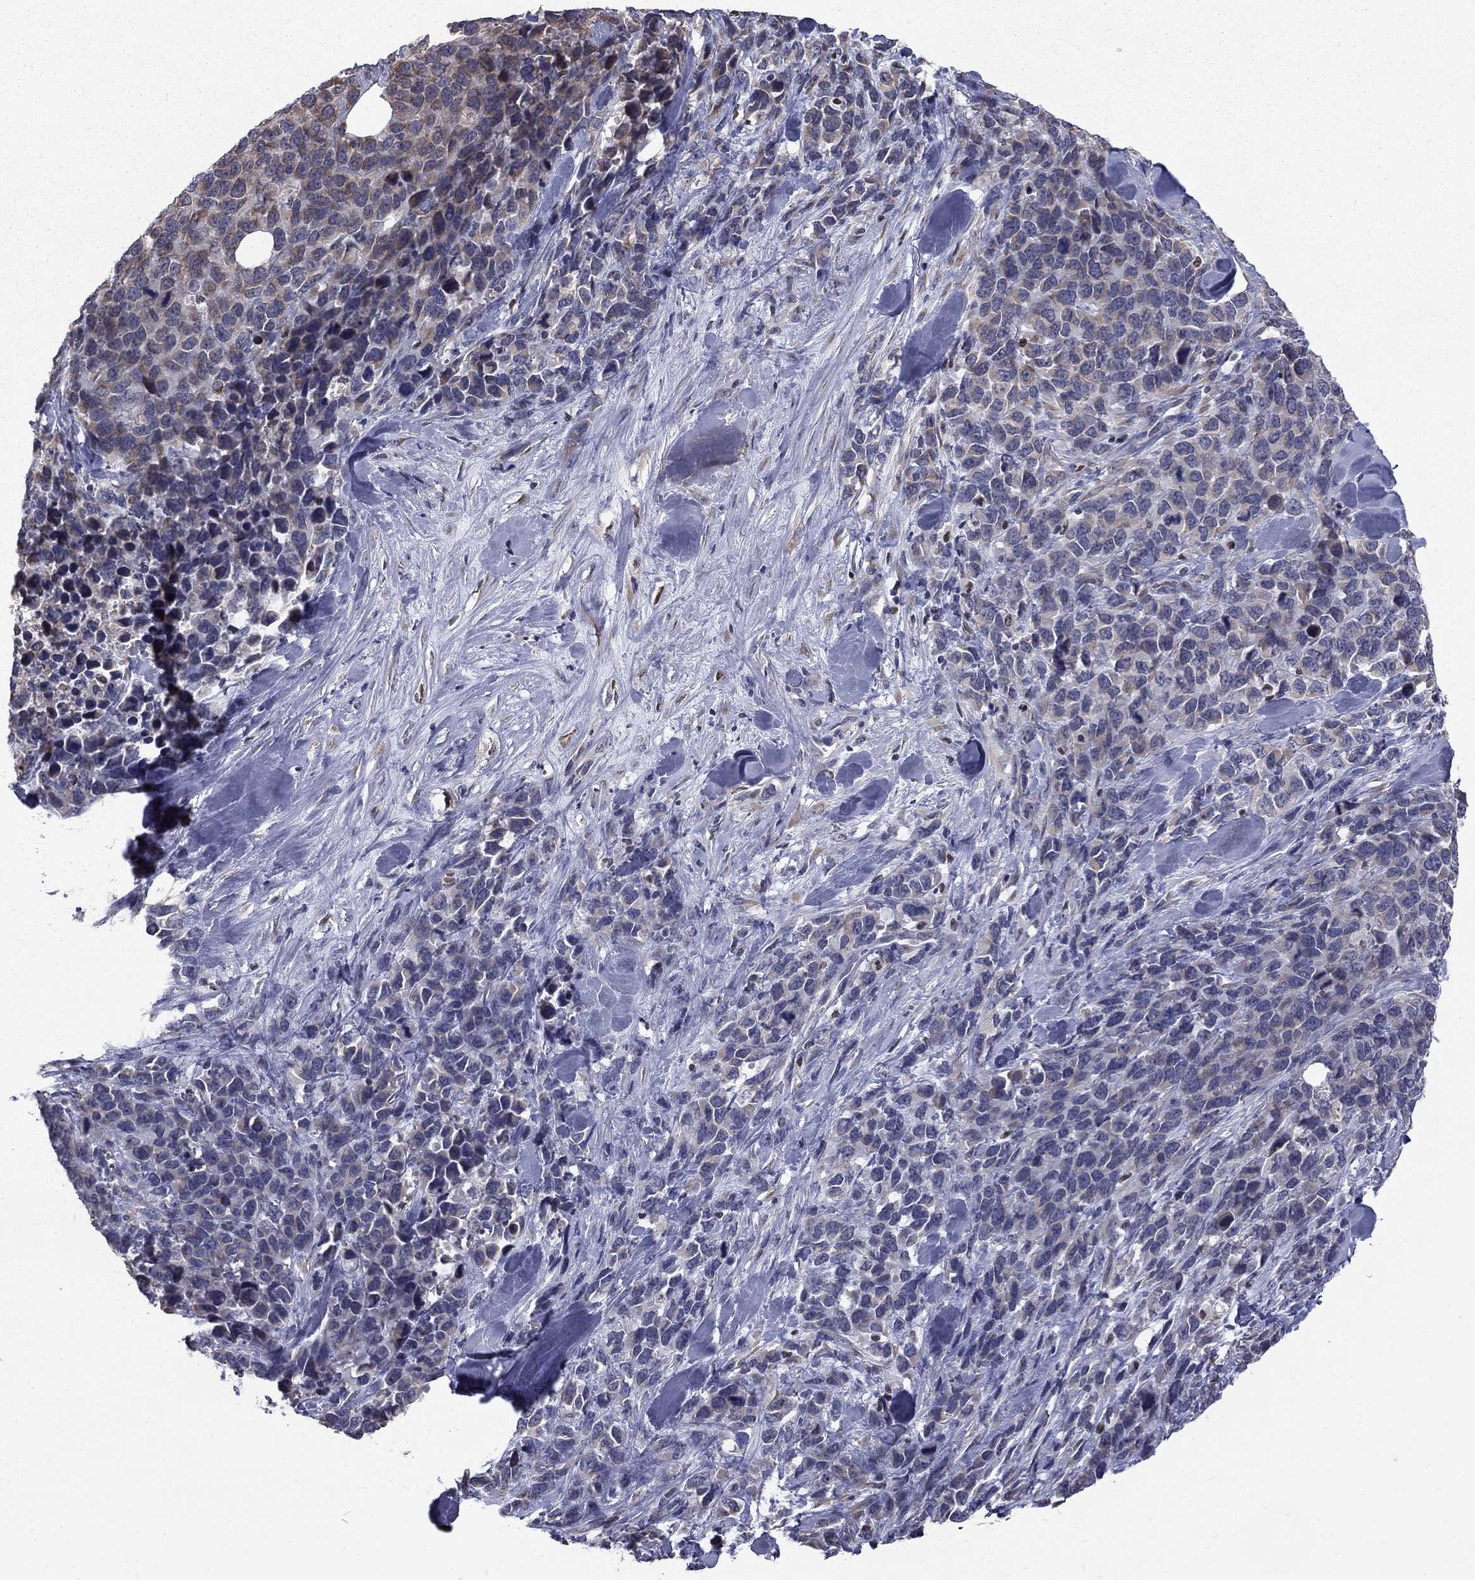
{"staining": {"intensity": "weak", "quantity": "<25%", "location": "cytoplasmic/membranous"}, "tissue": "melanoma", "cell_type": "Tumor cells", "image_type": "cancer", "snomed": [{"axis": "morphology", "description": "Malignant melanoma, Metastatic site"}, {"axis": "topography", "description": "Skin"}], "caption": "Image shows no significant protein expression in tumor cells of malignant melanoma (metastatic site). Brightfield microscopy of immunohistochemistry (IHC) stained with DAB (brown) and hematoxylin (blue), captured at high magnification.", "gene": "HSPB2", "patient": {"sex": "male", "age": 84}}